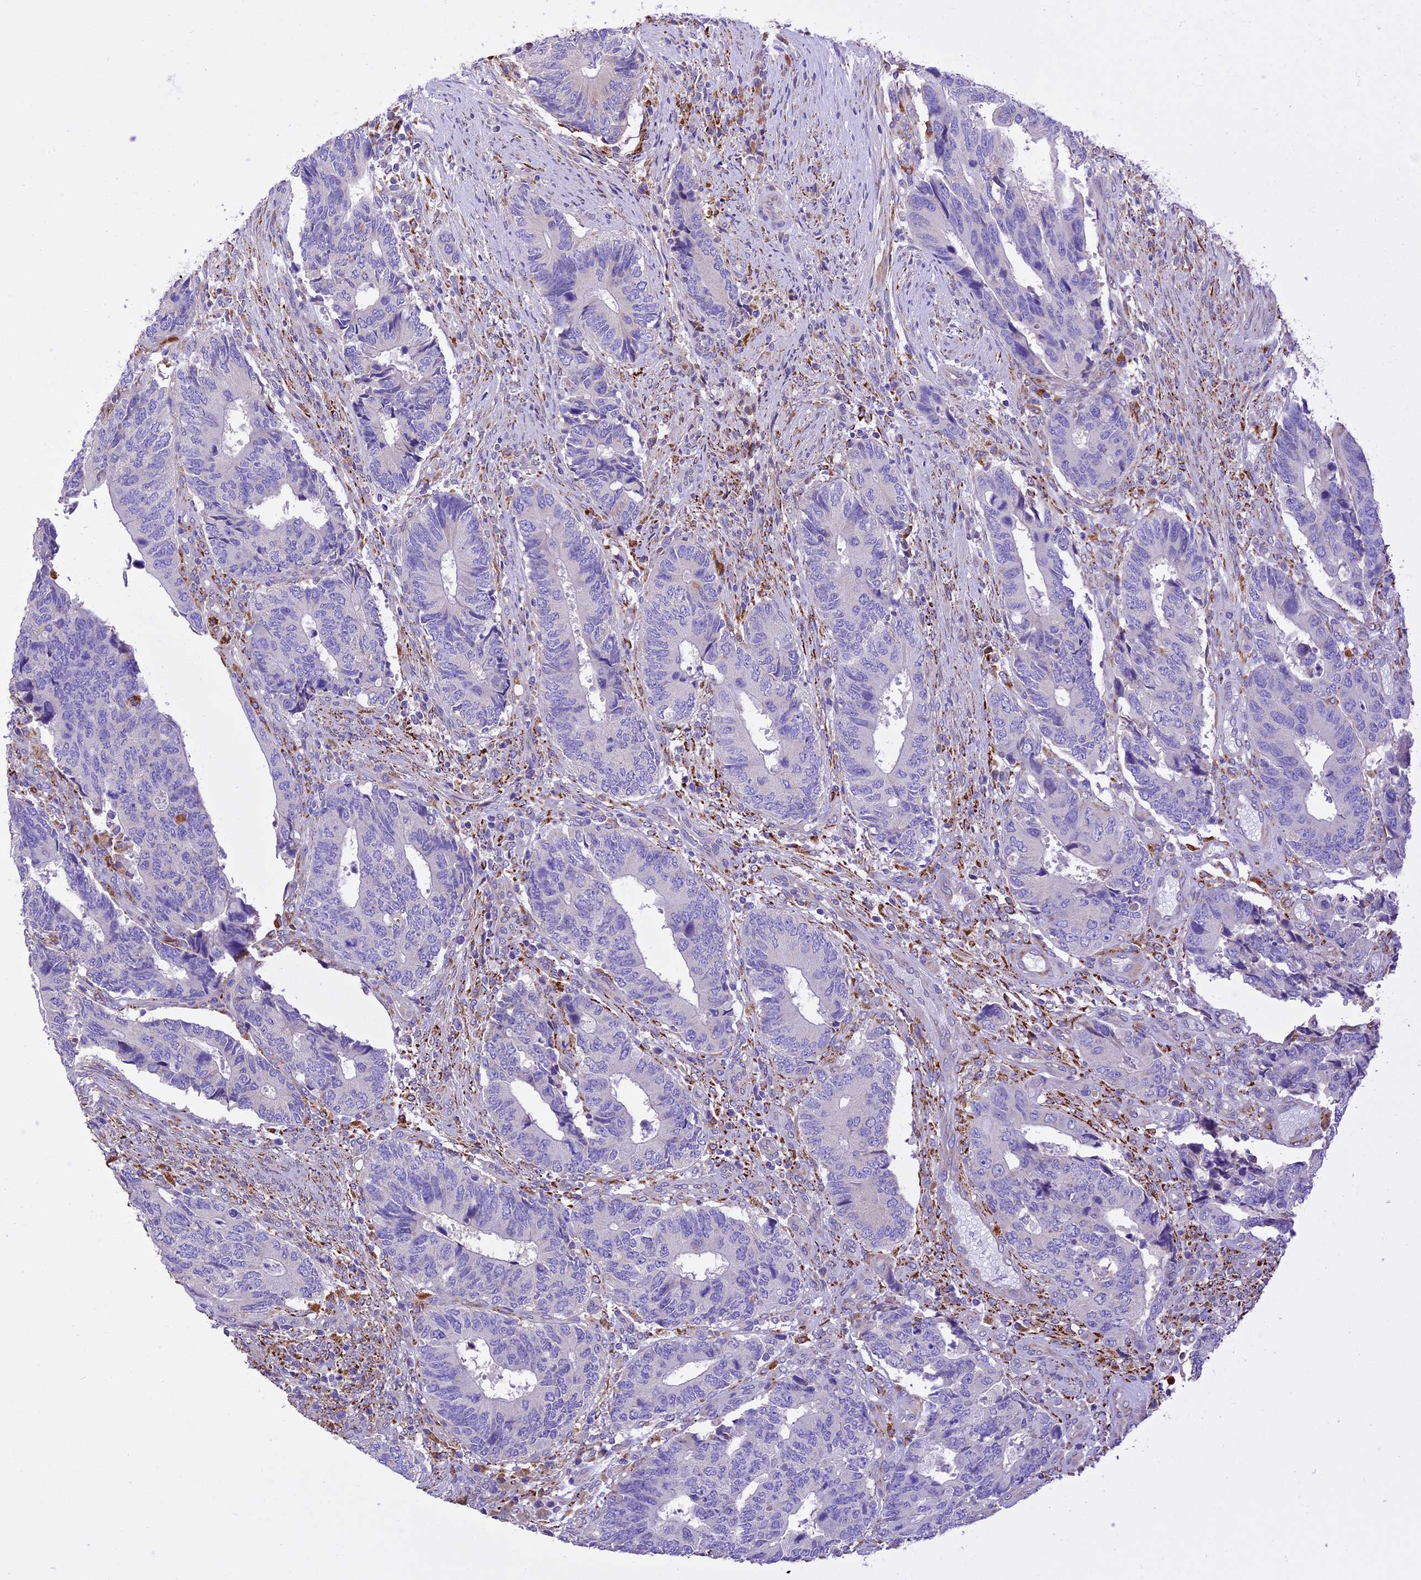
{"staining": {"intensity": "negative", "quantity": "none", "location": "none"}, "tissue": "colorectal cancer", "cell_type": "Tumor cells", "image_type": "cancer", "snomed": [{"axis": "morphology", "description": "Adenocarcinoma, NOS"}, {"axis": "topography", "description": "Colon"}], "caption": "This is an IHC image of human colorectal cancer (adenocarcinoma). There is no staining in tumor cells.", "gene": "VKORC1", "patient": {"sex": "male", "age": 87}}